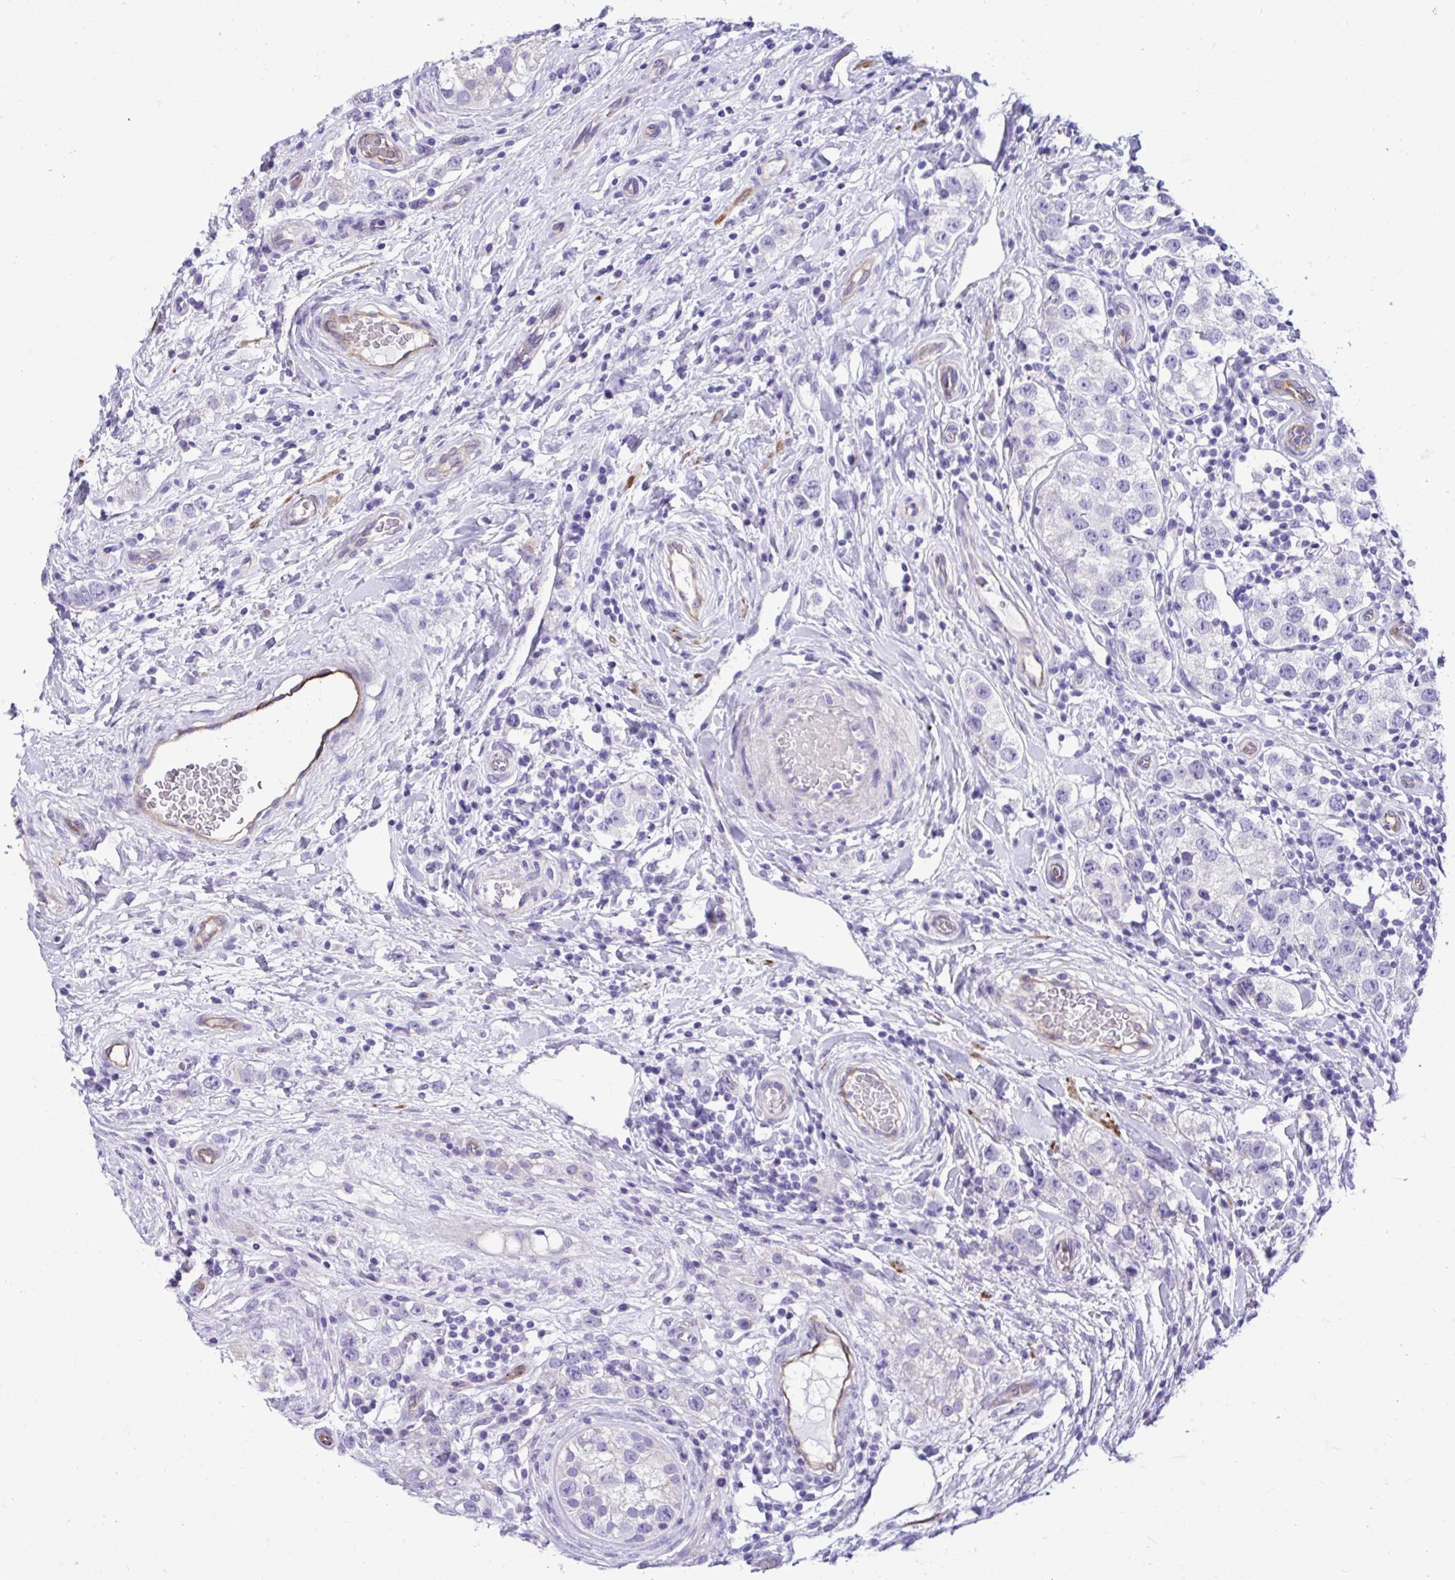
{"staining": {"intensity": "negative", "quantity": "none", "location": "none"}, "tissue": "testis cancer", "cell_type": "Tumor cells", "image_type": "cancer", "snomed": [{"axis": "morphology", "description": "Seminoma, NOS"}, {"axis": "topography", "description": "Testis"}], "caption": "DAB (3,3'-diaminobenzidine) immunohistochemical staining of human testis seminoma shows no significant positivity in tumor cells.", "gene": "ABCG2", "patient": {"sex": "male", "age": 34}}